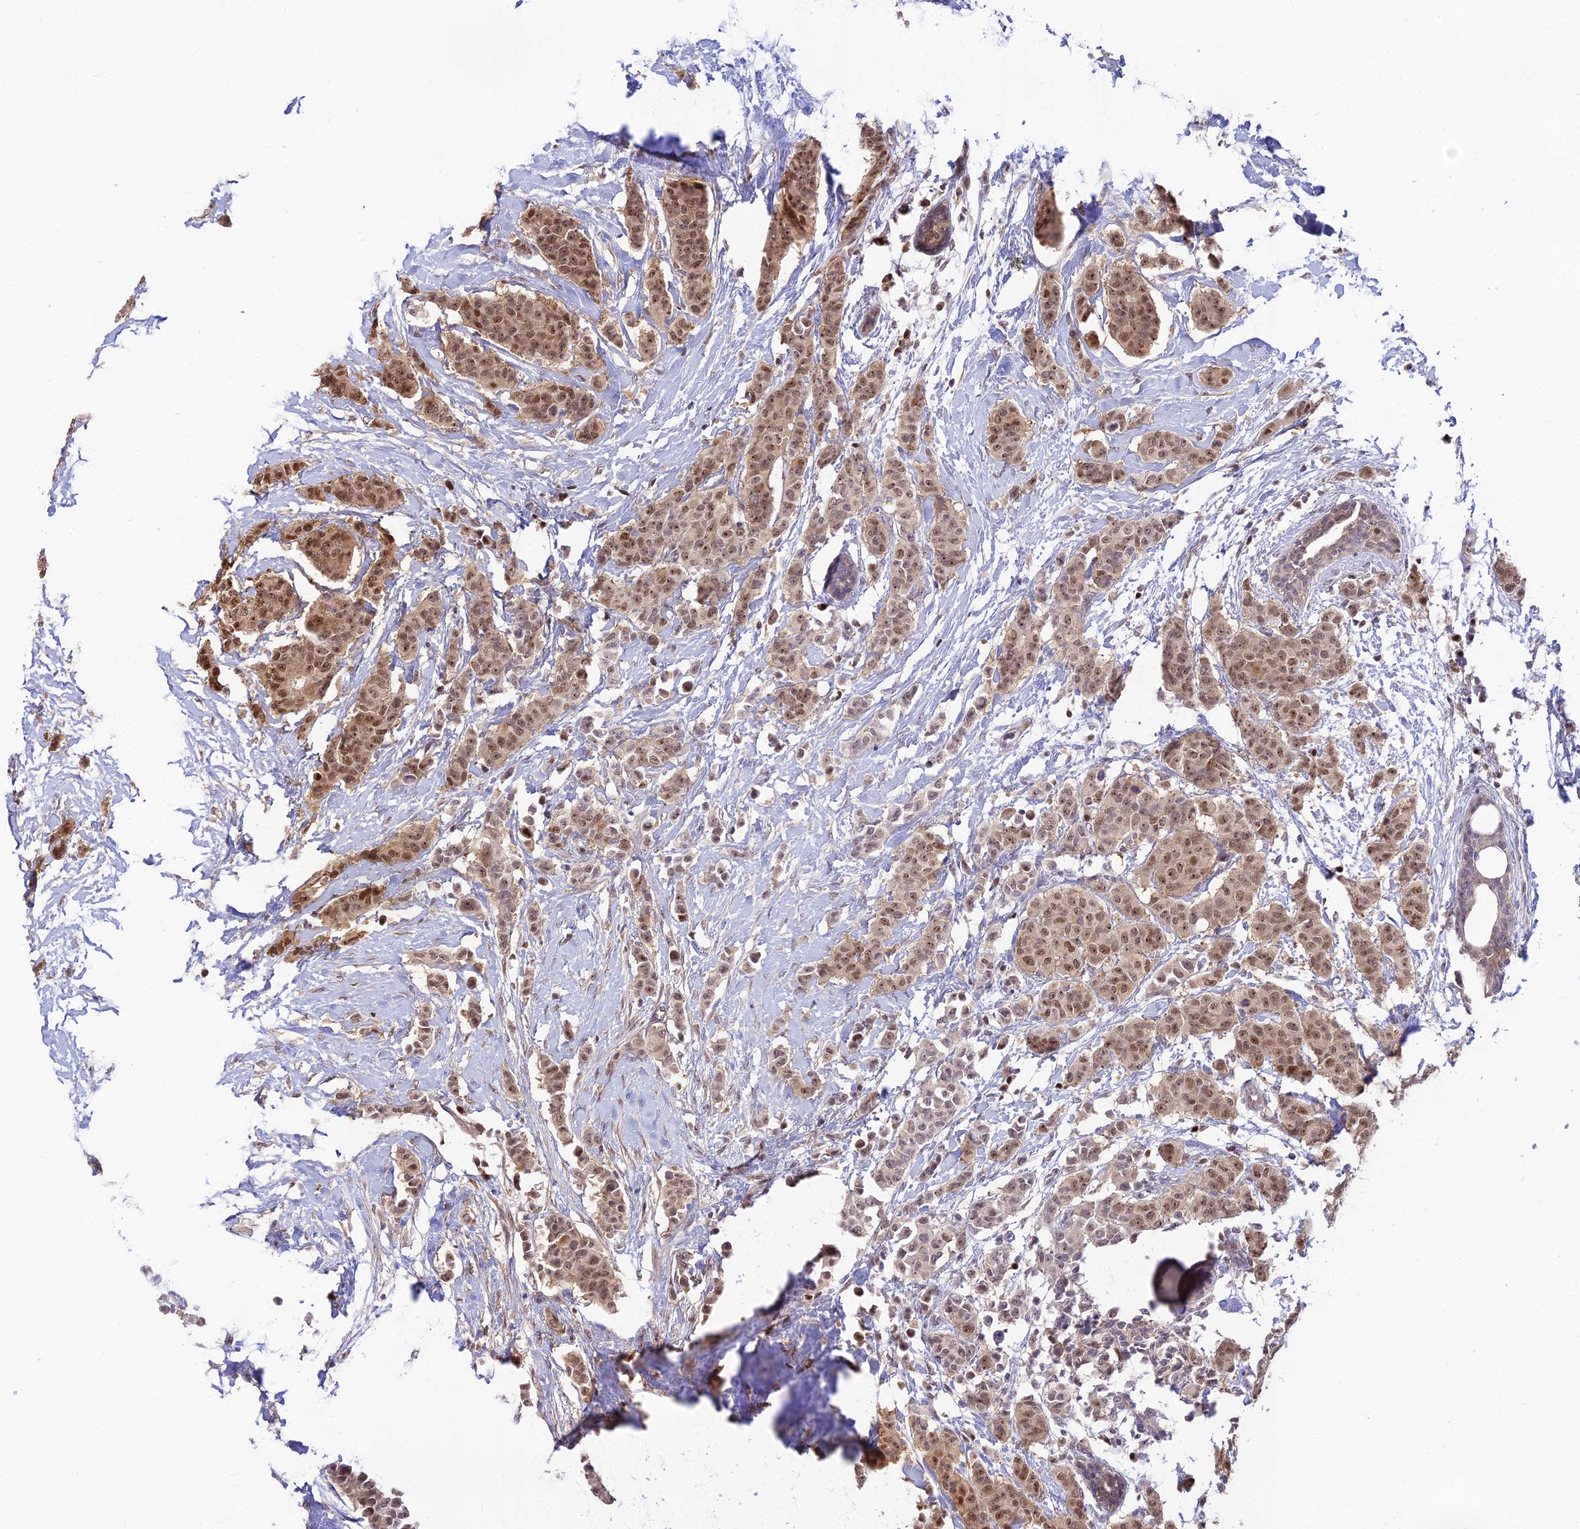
{"staining": {"intensity": "moderate", "quantity": ">75%", "location": "nuclear"}, "tissue": "breast cancer", "cell_type": "Tumor cells", "image_type": "cancer", "snomed": [{"axis": "morphology", "description": "Duct carcinoma"}, {"axis": "topography", "description": "Breast"}], "caption": "Approximately >75% of tumor cells in human breast cancer (infiltrating ductal carcinoma) demonstrate moderate nuclear protein staining as visualized by brown immunohistochemical staining.", "gene": "ASPDH", "patient": {"sex": "female", "age": 40}}